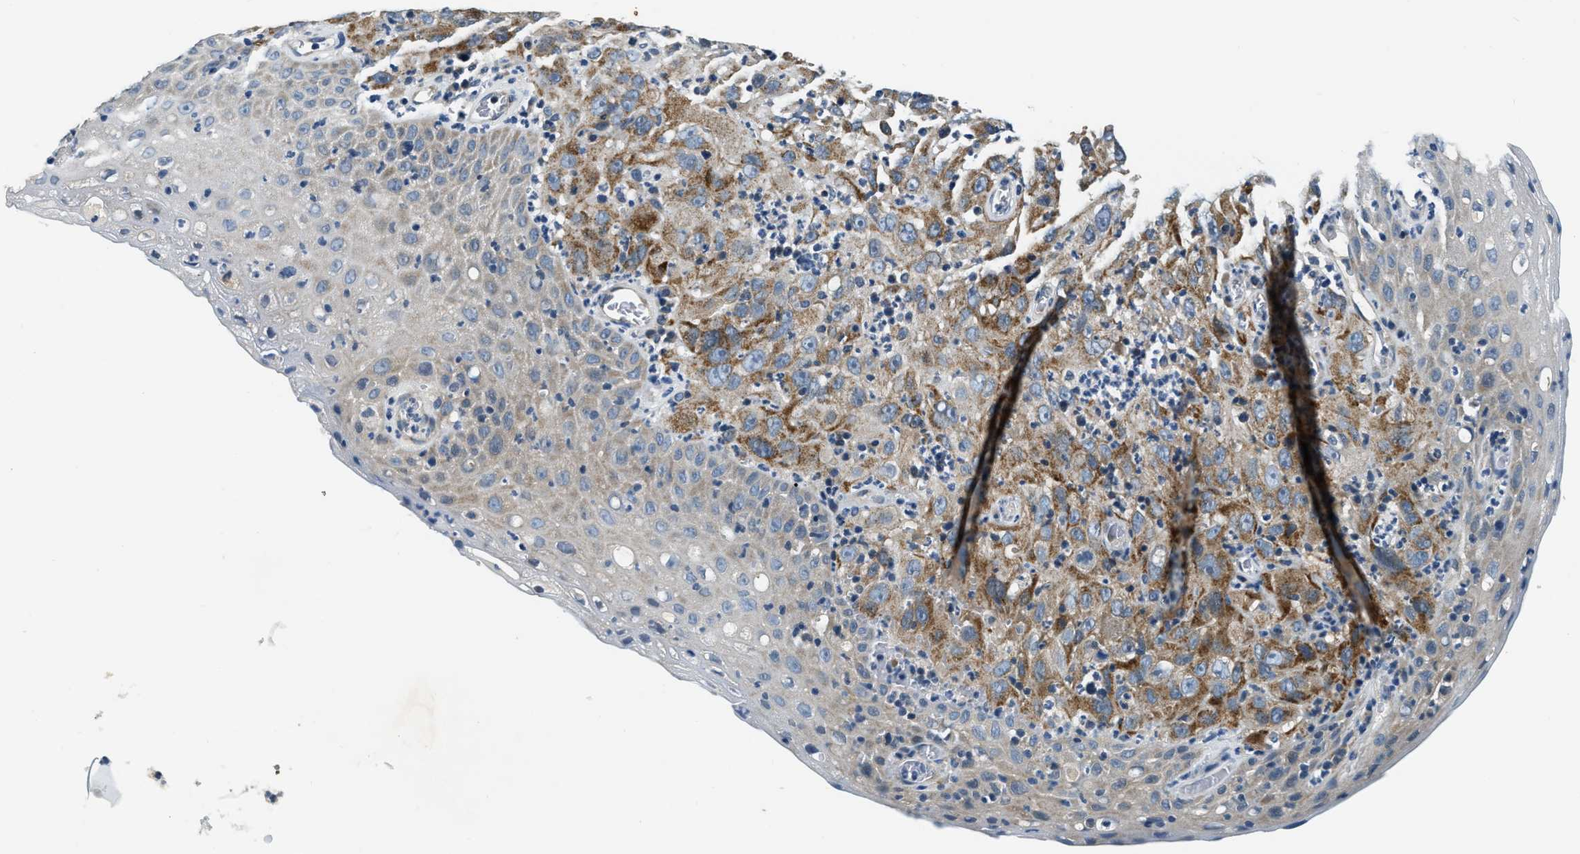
{"staining": {"intensity": "moderate", "quantity": "25%-75%", "location": "cytoplasmic/membranous"}, "tissue": "cervical cancer", "cell_type": "Tumor cells", "image_type": "cancer", "snomed": [{"axis": "morphology", "description": "Squamous cell carcinoma, NOS"}, {"axis": "topography", "description": "Cervix"}], "caption": "IHC image of human cervical squamous cell carcinoma stained for a protein (brown), which reveals medium levels of moderate cytoplasmic/membranous expression in approximately 25%-75% of tumor cells.", "gene": "YAE1", "patient": {"sex": "female", "age": 32}}